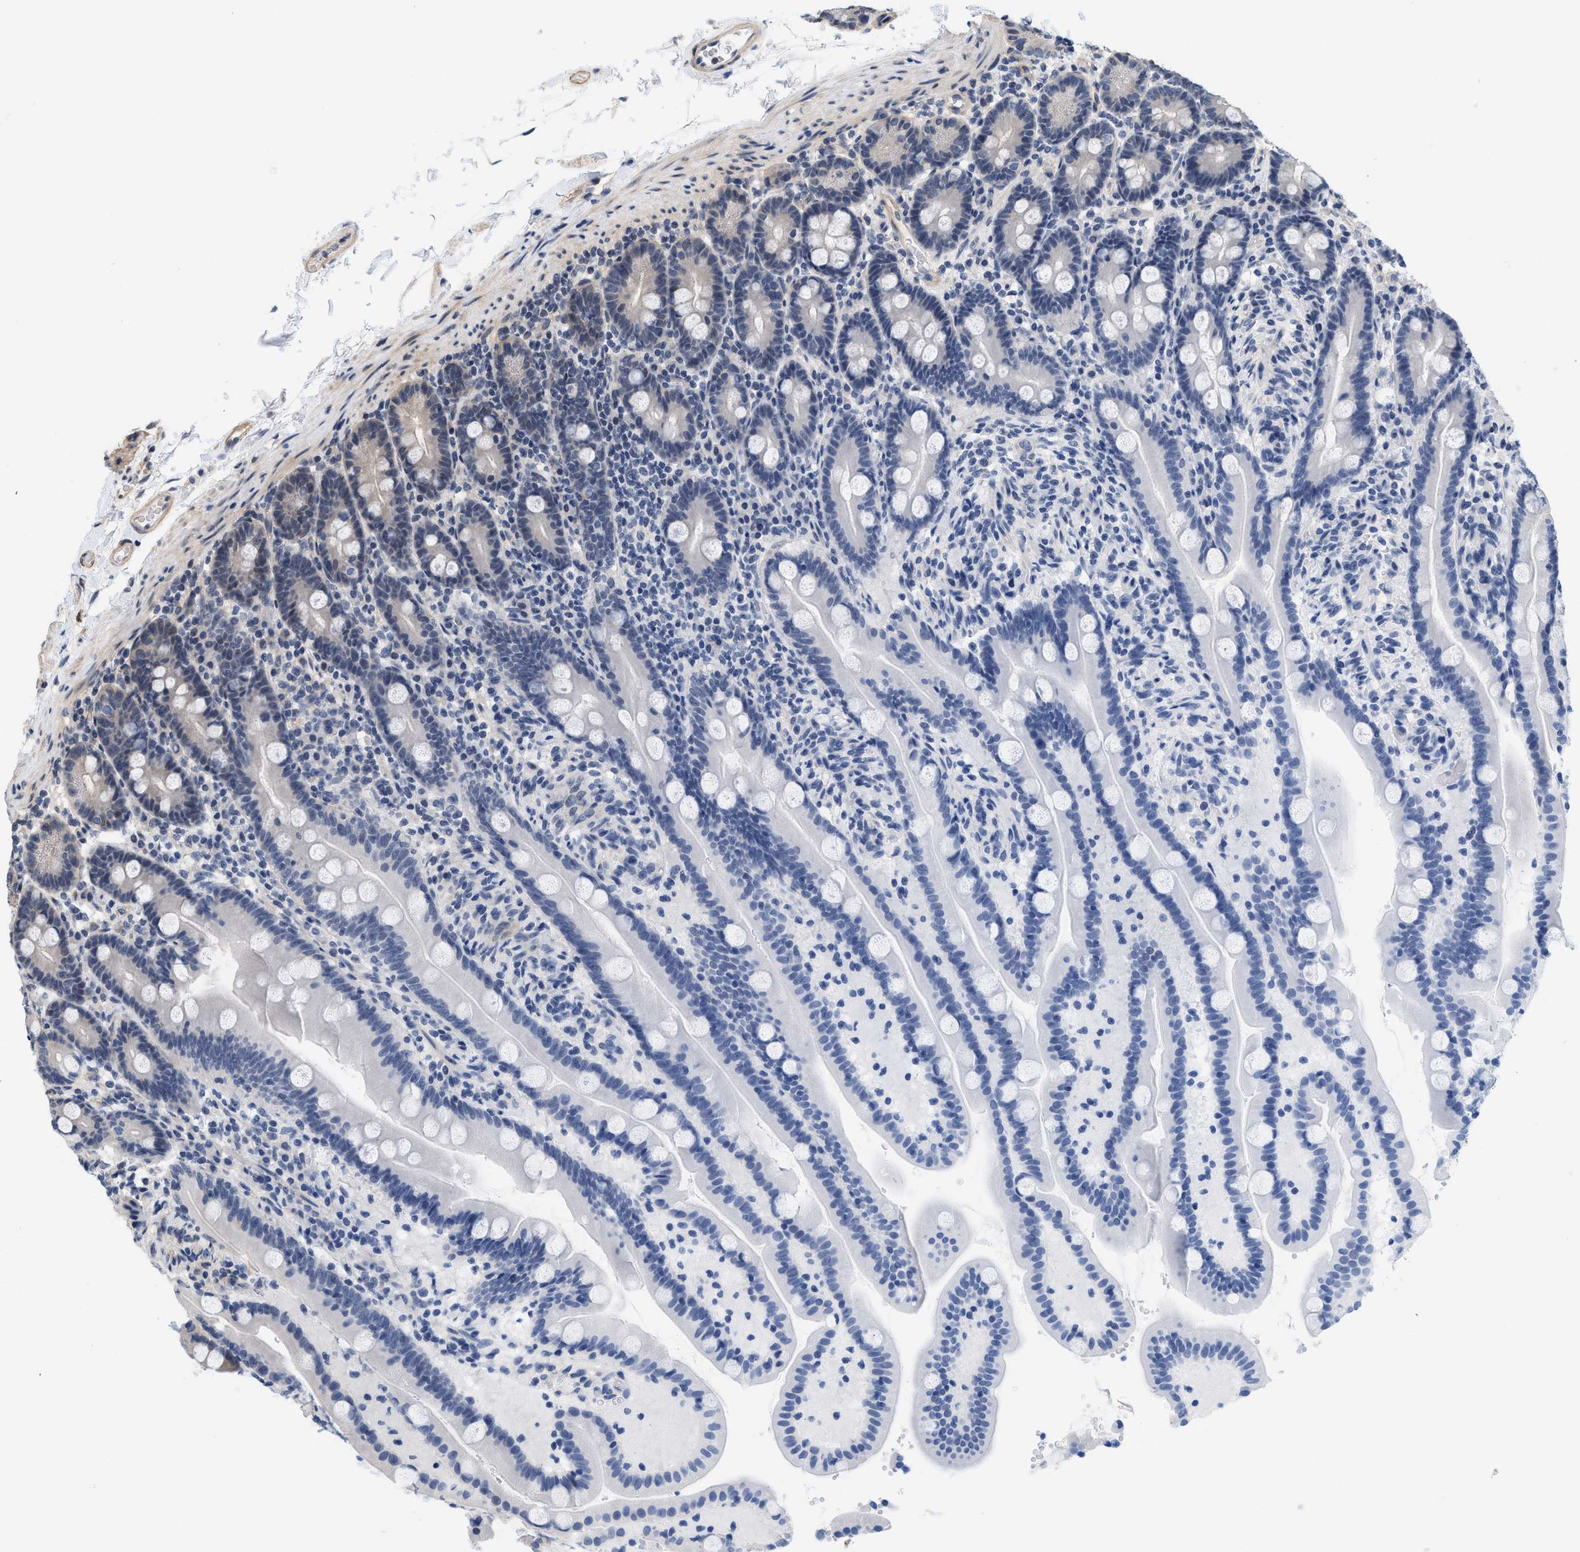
{"staining": {"intensity": "negative", "quantity": "none", "location": "none"}, "tissue": "duodenum", "cell_type": "Glandular cells", "image_type": "normal", "snomed": [{"axis": "morphology", "description": "Normal tissue, NOS"}, {"axis": "topography", "description": "Duodenum"}], "caption": "Immunohistochemical staining of benign duodenum exhibits no significant staining in glandular cells.", "gene": "GPRASP2", "patient": {"sex": "male", "age": 54}}